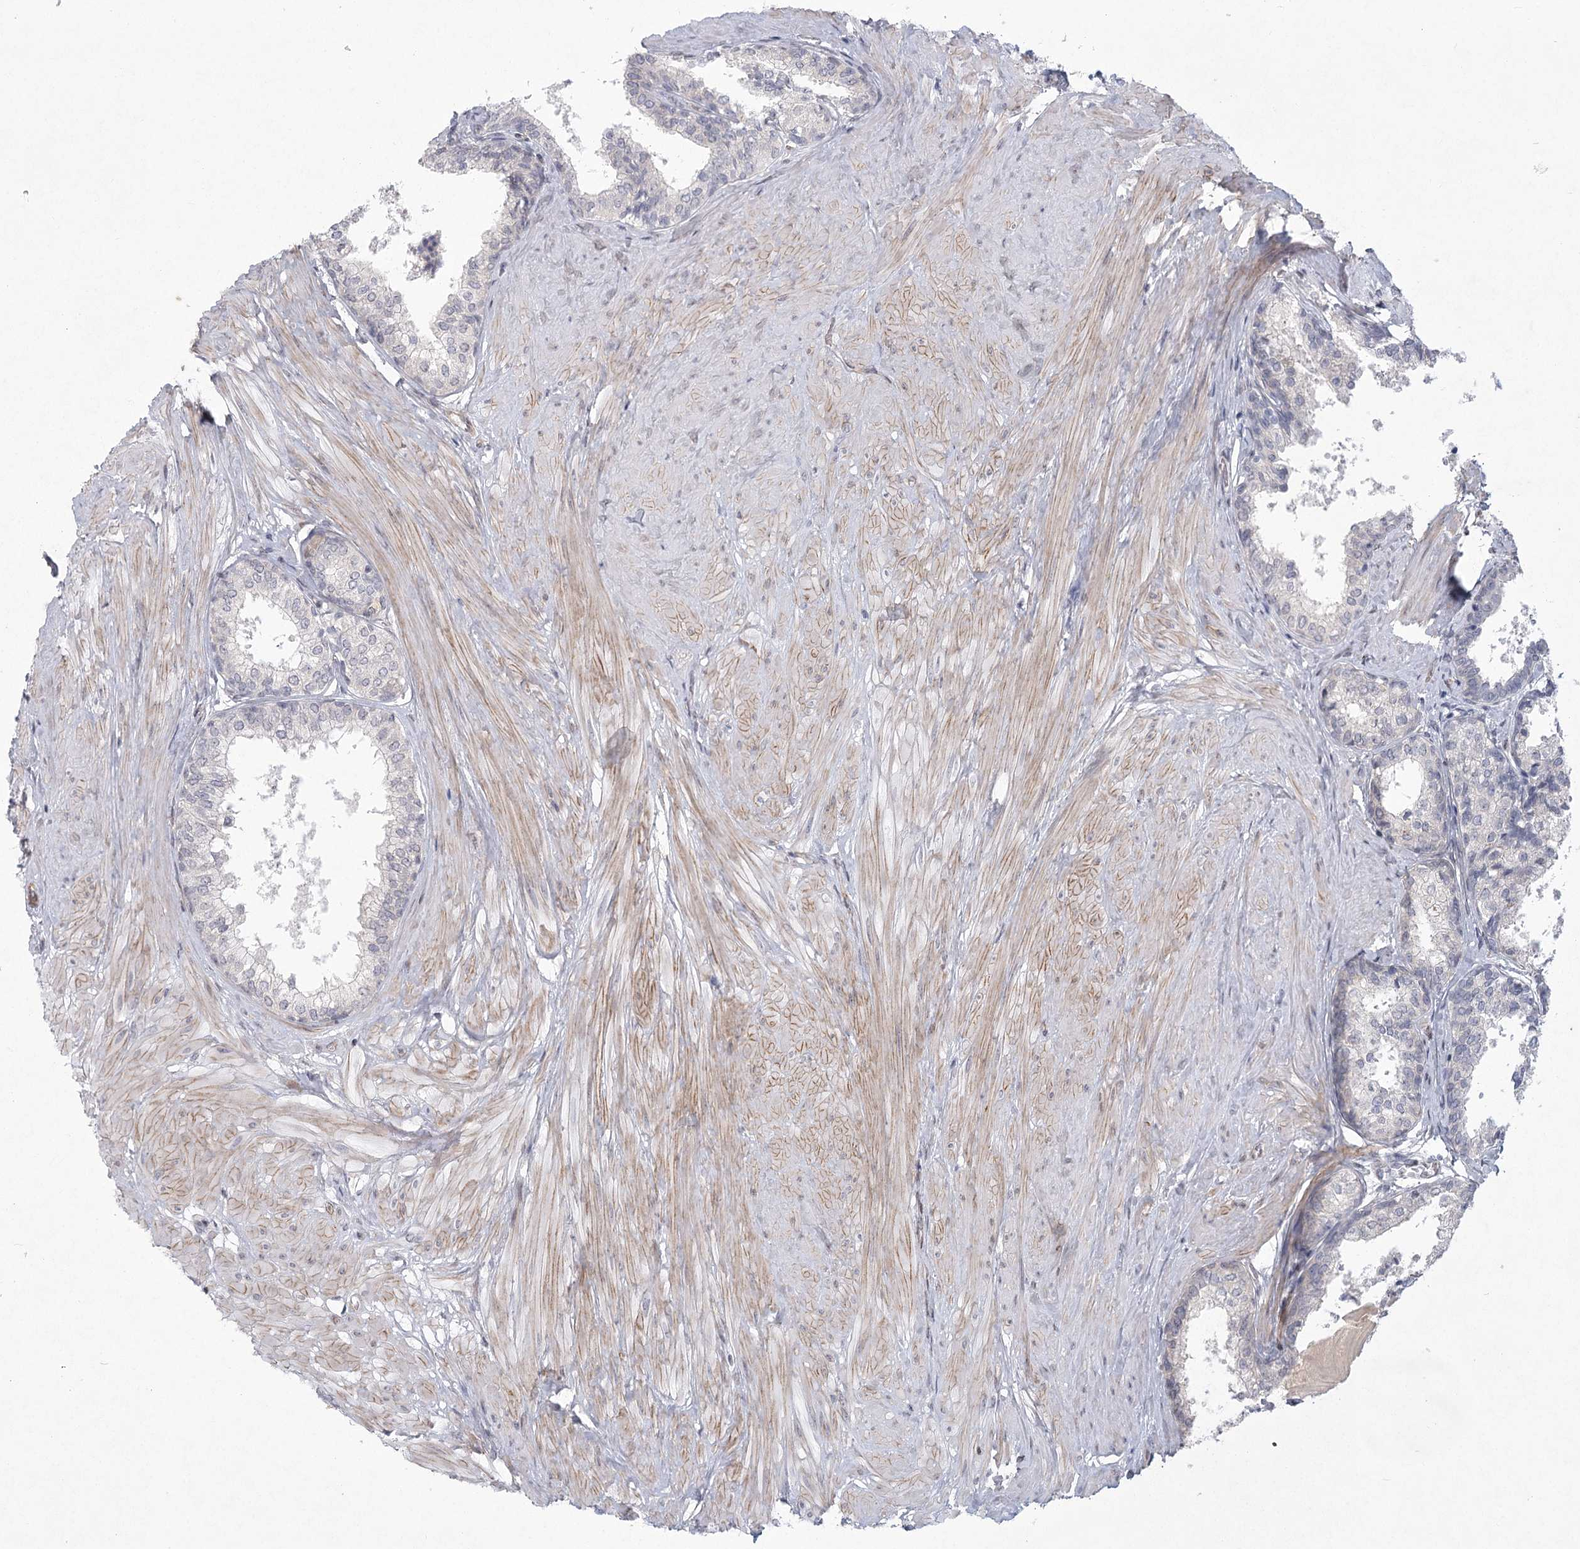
{"staining": {"intensity": "negative", "quantity": "none", "location": "none"}, "tissue": "prostate", "cell_type": "Glandular cells", "image_type": "normal", "snomed": [{"axis": "morphology", "description": "Normal tissue, NOS"}, {"axis": "topography", "description": "Prostate"}], "caption": "Micrograph shows no protein staining in glandular cells of normal prostate. (DAB immunohistochemistry visualized using brightfield microscopy, high magnification).", "gene": "MEPE", "patient": {"sex": "male", "age": 48}}